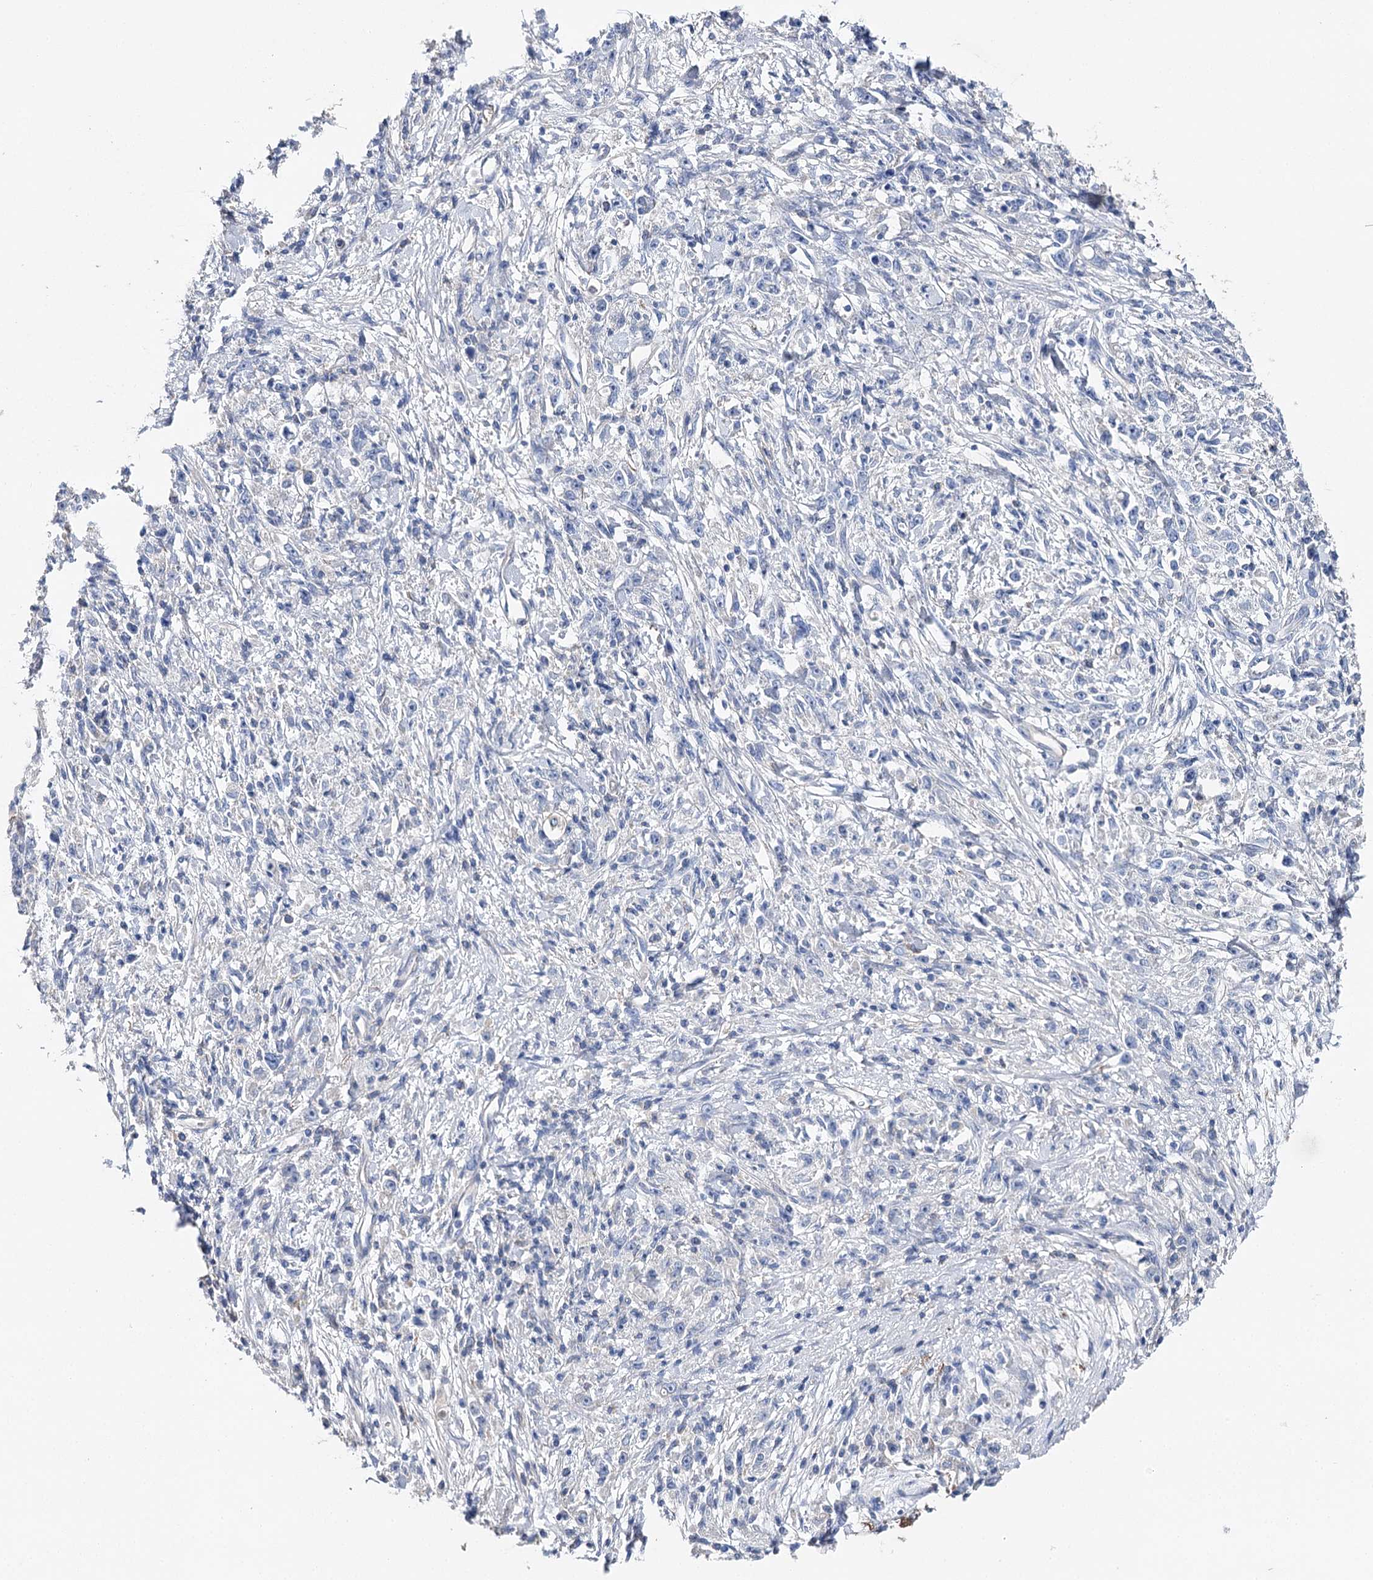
{"staining": {"intensity": "negative", "quantity": "none", "location": "none"}, "tissue": "stomach cancer", "cell_type": "Tumor cells", "image_type": "cancer", "snomed": [{"axis": "morphology", "description": "Adenocarcinoma, NOS"}, {"axis": "topography", "description": "Stomach"}], "caption": "Immunohistochemical staining of adenocarcinoma (stomach) shows no significant positivity in tumor cells.", "gene": "EPYC", "patient": {"sex": "female", "age": 59}}